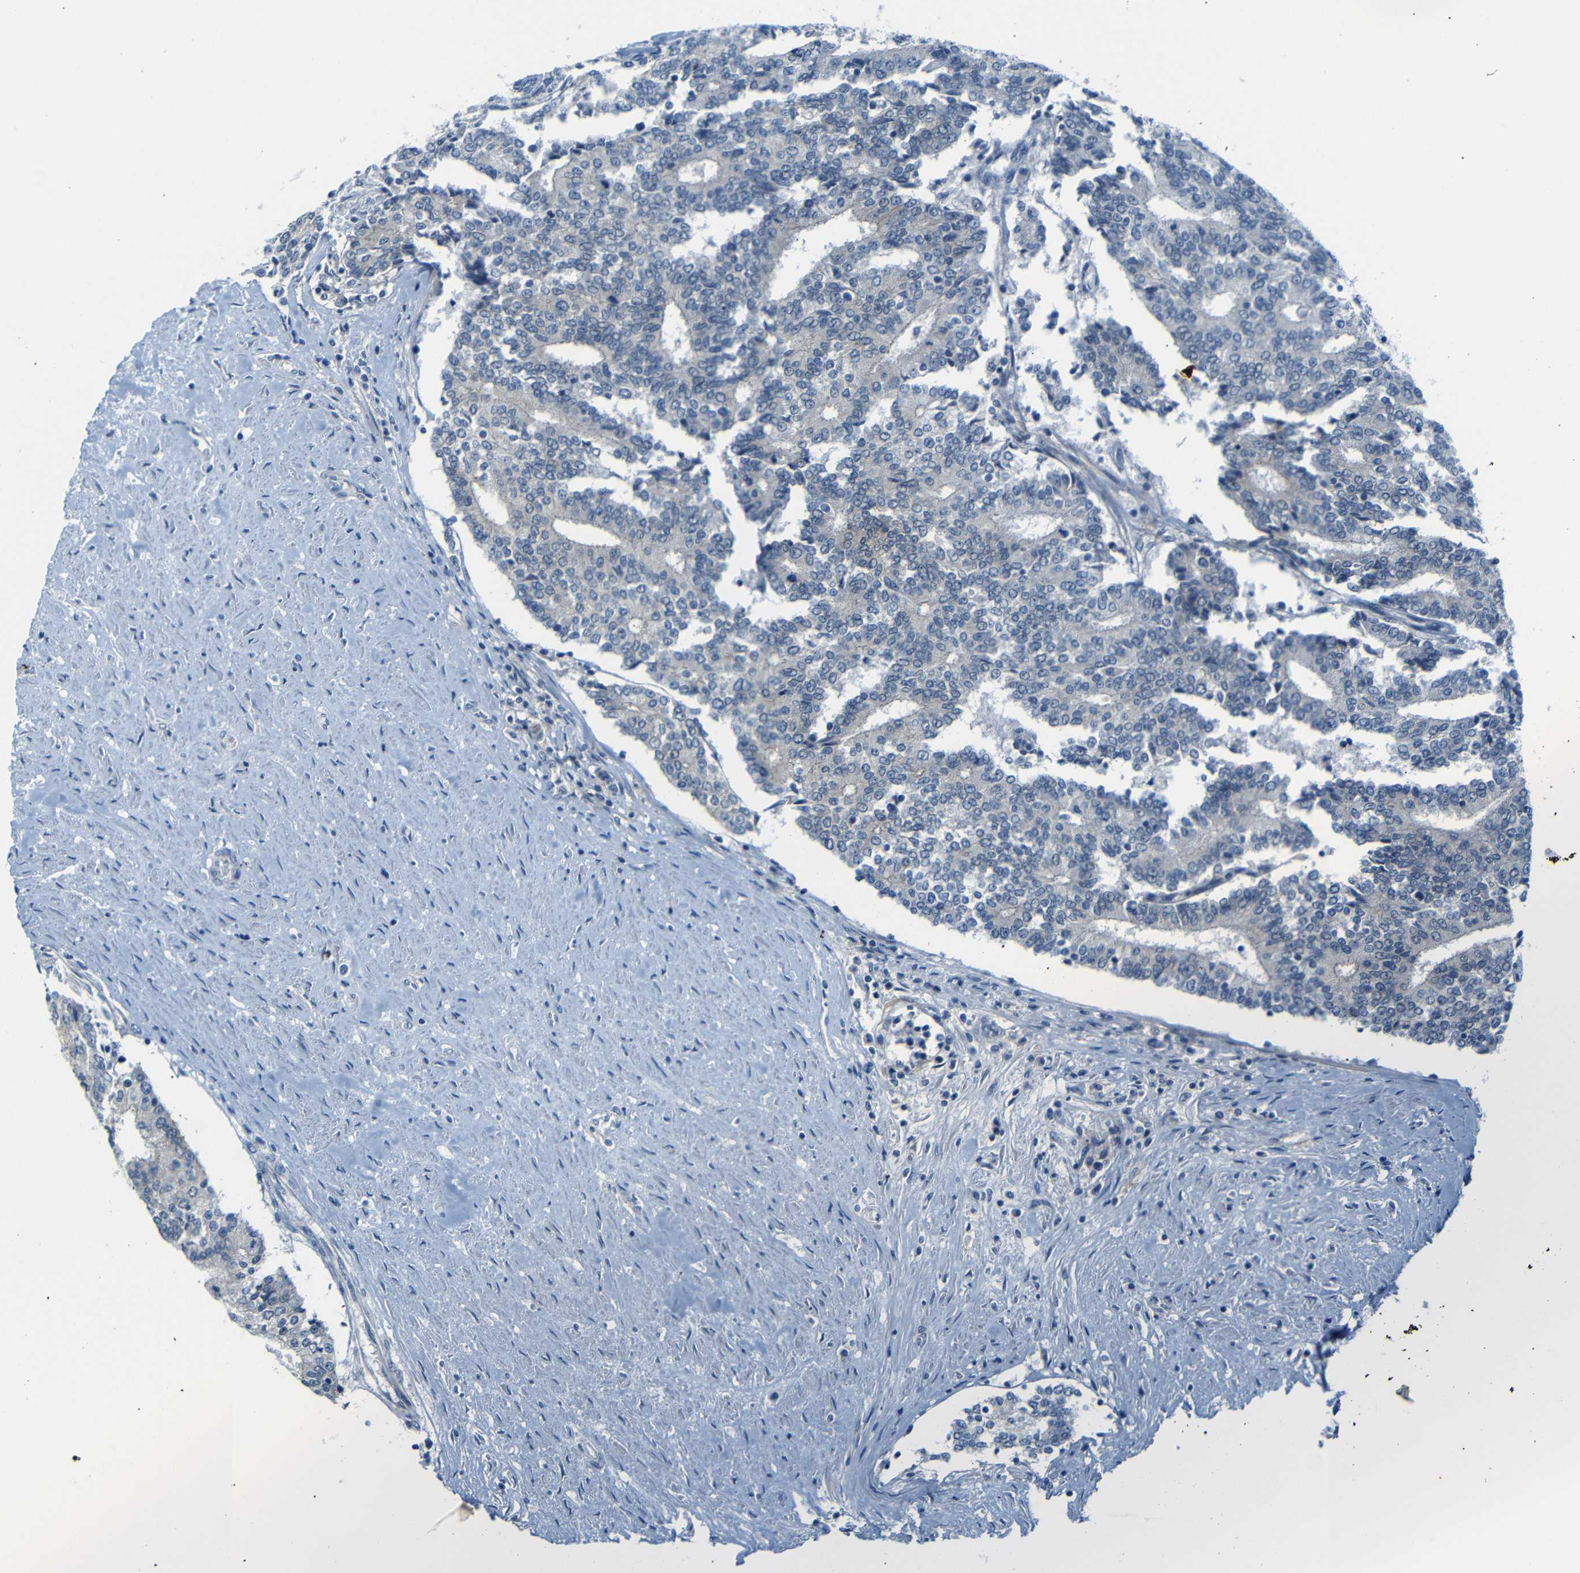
{"staining": {"intensity": "weak", "quantity": ">75%", "location": "cytoplasmic/membranous"}, "tissue": "prostate cancer", "cell_type": "Tumor cells", "image_type": "cancer", "snomed": [{"axis": "morphology", "description": "Normal tissue, NOS"}, {"axis": "morphology", "description": "Adenocarcinoma, High grade"}, {"axis": "topography", "description": "Prostate"}, {"axis": "topography", "description": "Seminal veicle"}], "caption": "A photomicrograph of adenocarcinoma (high-grade) (prostate) stained for a protein displays weak cytoplasmic/membranous brown staining in tumor cells.", "gene": "ANK3", "patient": {"sex": "male", "age": 55}}